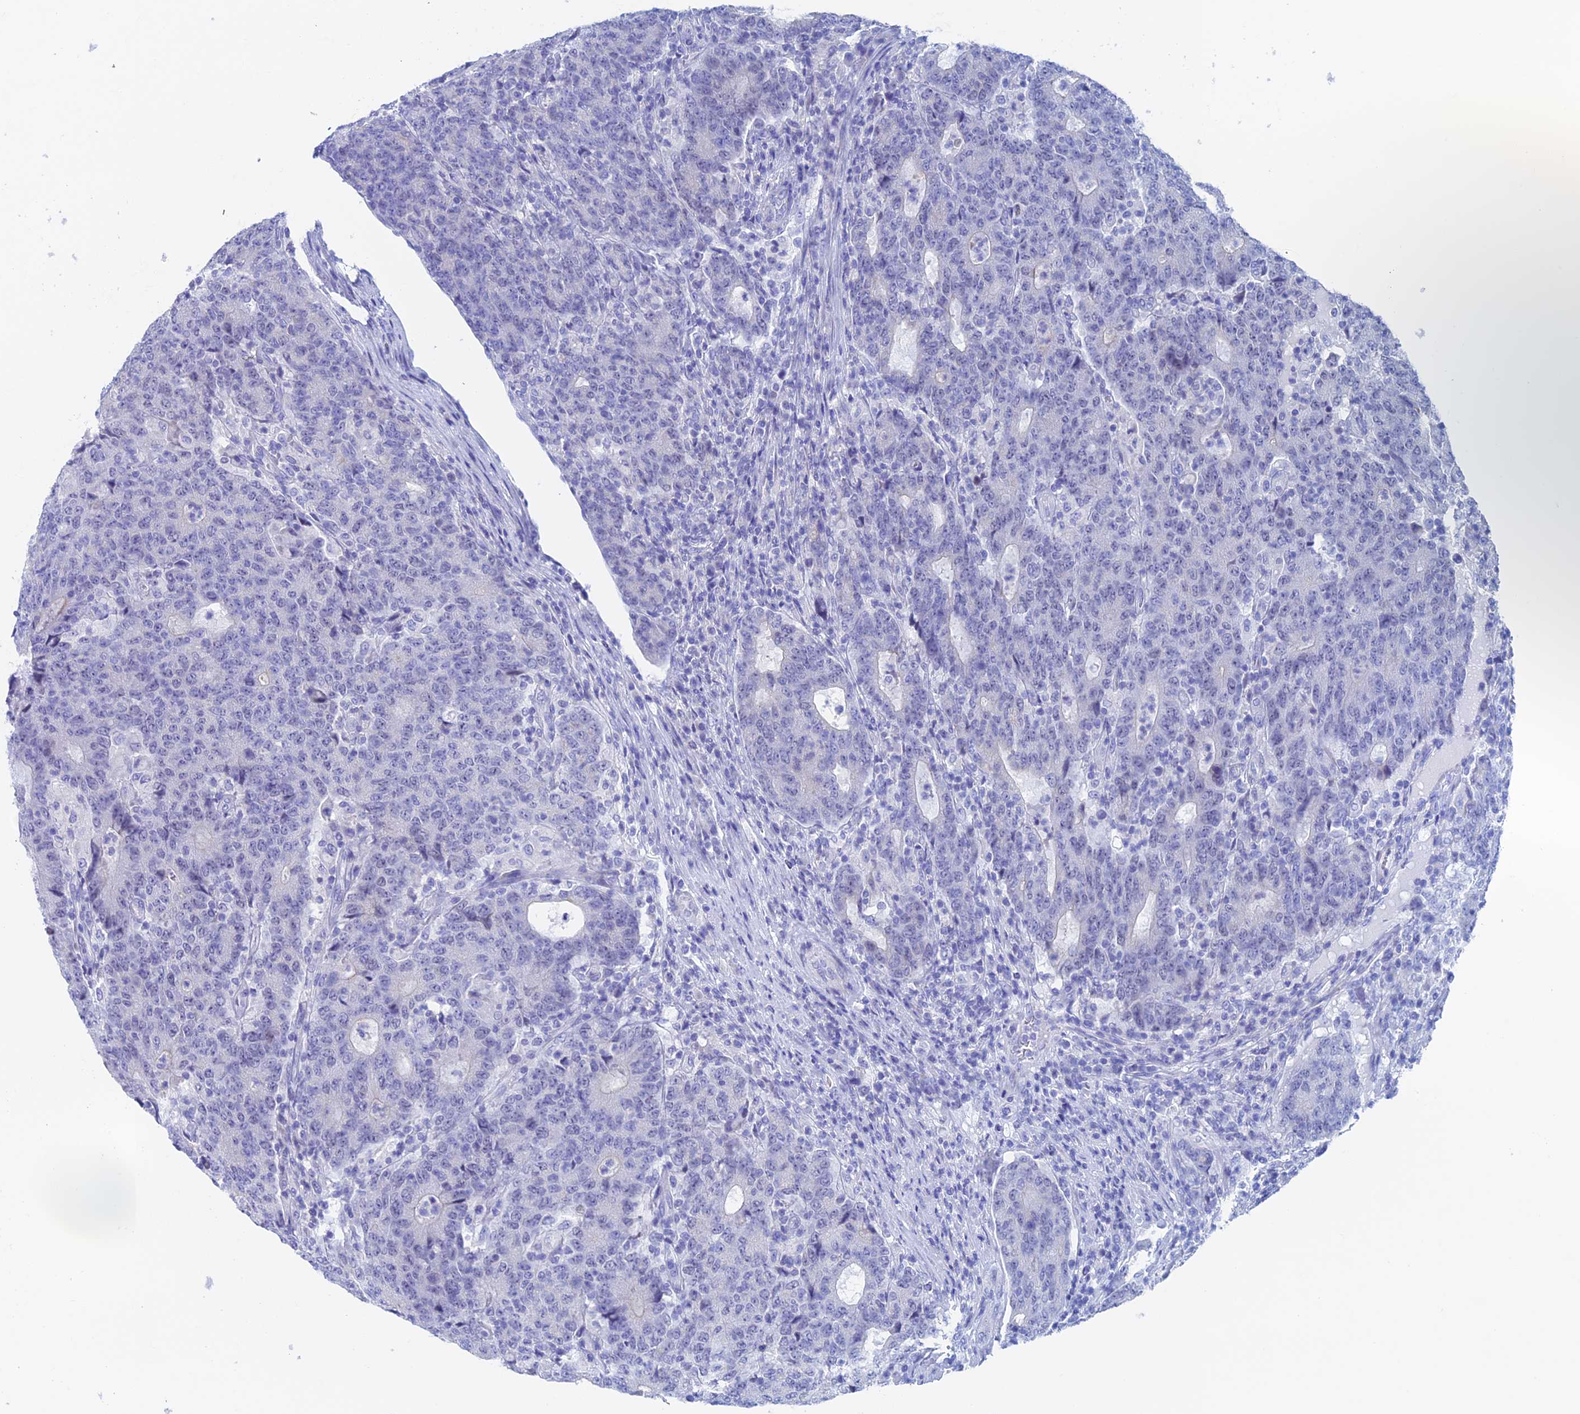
{"staining": {"intensity": "negative", "quantity": "none", "location": "none"}, "tissue": "colorectal cancer", "cell_type": "Tumor cells", "image_type": "cancer", "snomed": [{"axis": "morphology", "description": "Adenocarcinoma, NOS"}, {"axis": "topography", "description": "Colon"}], "caption": "Tumor cells show no significant expression in adenocarcinoma (colorectal).", "gene": "PSMC3IP", "patient": {"sex": "female", "age": 75}}